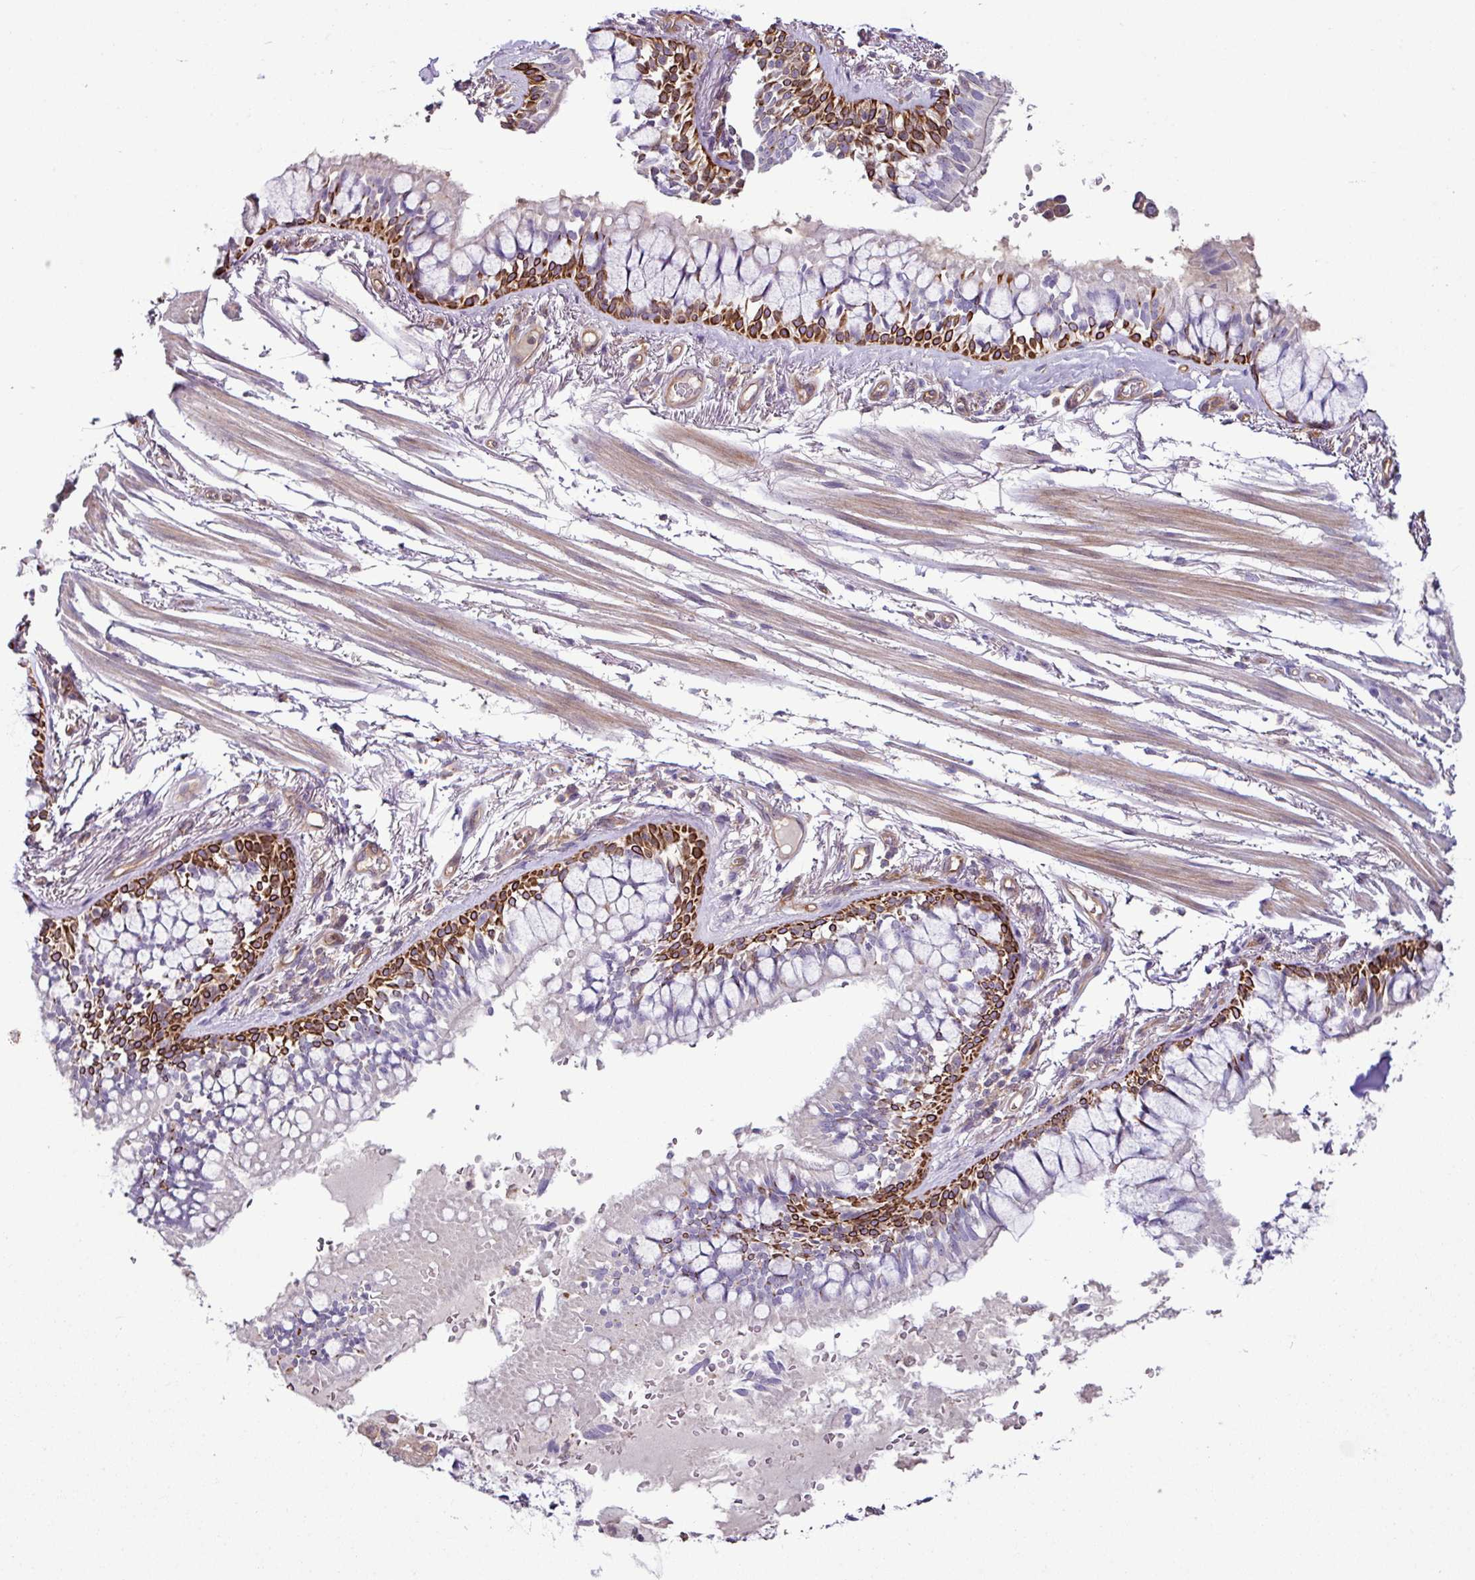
{"staining": {"intensity": "negative", "quantity": "none", "location": "none"}, "tissue": "soft tissue", "cell_type": "Fibroblasts", "image_type": "normal", "snomed": [{"axis": "morphology", "description": "Normal tissue, NOS"}, {"axis": "topography", "description": "Bronchus"}], "caption": "A micrograph of soft tissue stained for a protein shows no brown staining in fibroblasts.", "gene": "ZNF106", "patient": {"sex": "male", "age": 70}}